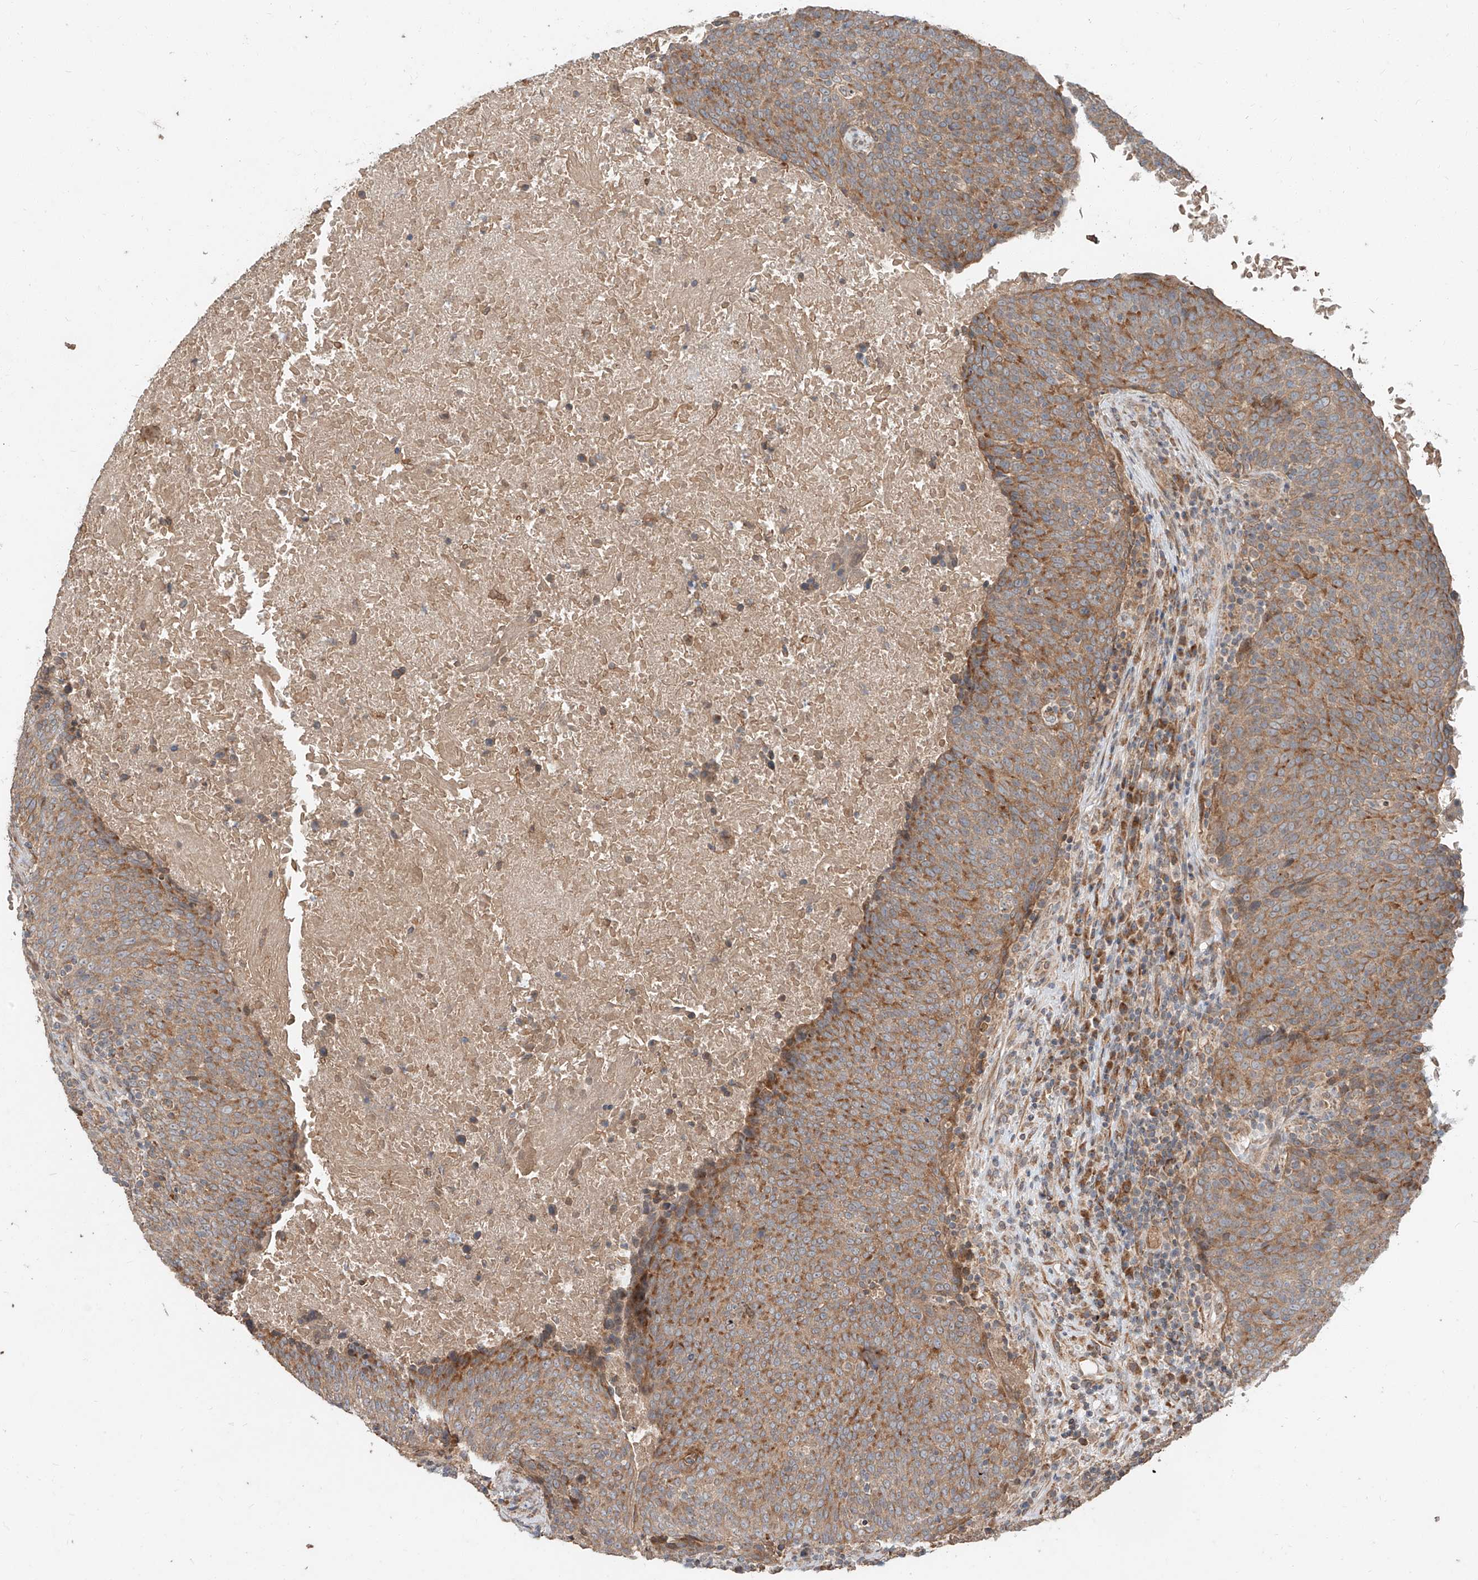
{"staining": {"intensity": "moderate", "quantity": ">75%", "location": "cytoplasmic/membranous"}, "tissue": "head and neck cancer", "cell_type": "Tumor cells", "image_type": "cancer", "snomed": [{"axis": "morphology", "description": "Squamous cell carcinoma, NOS"}, {"axis": "morphology", "description": "Squamous cell carcinoma, metastatic, NOS"}, {"axis": "topography", "description": "Lymph node"}, {"axis": "topography", "description": "Head-Neck"}], "caption": "This photomicrograph reveals immunohistochemistry staining of head and neck cancer (metastatic squamous cell carcinoma), with medium moderate cytoplasmic/membranous expression in approximately >75% of tumor cells.", "gene": "STX19", "patient": {"sex": "male", "age": 62}}